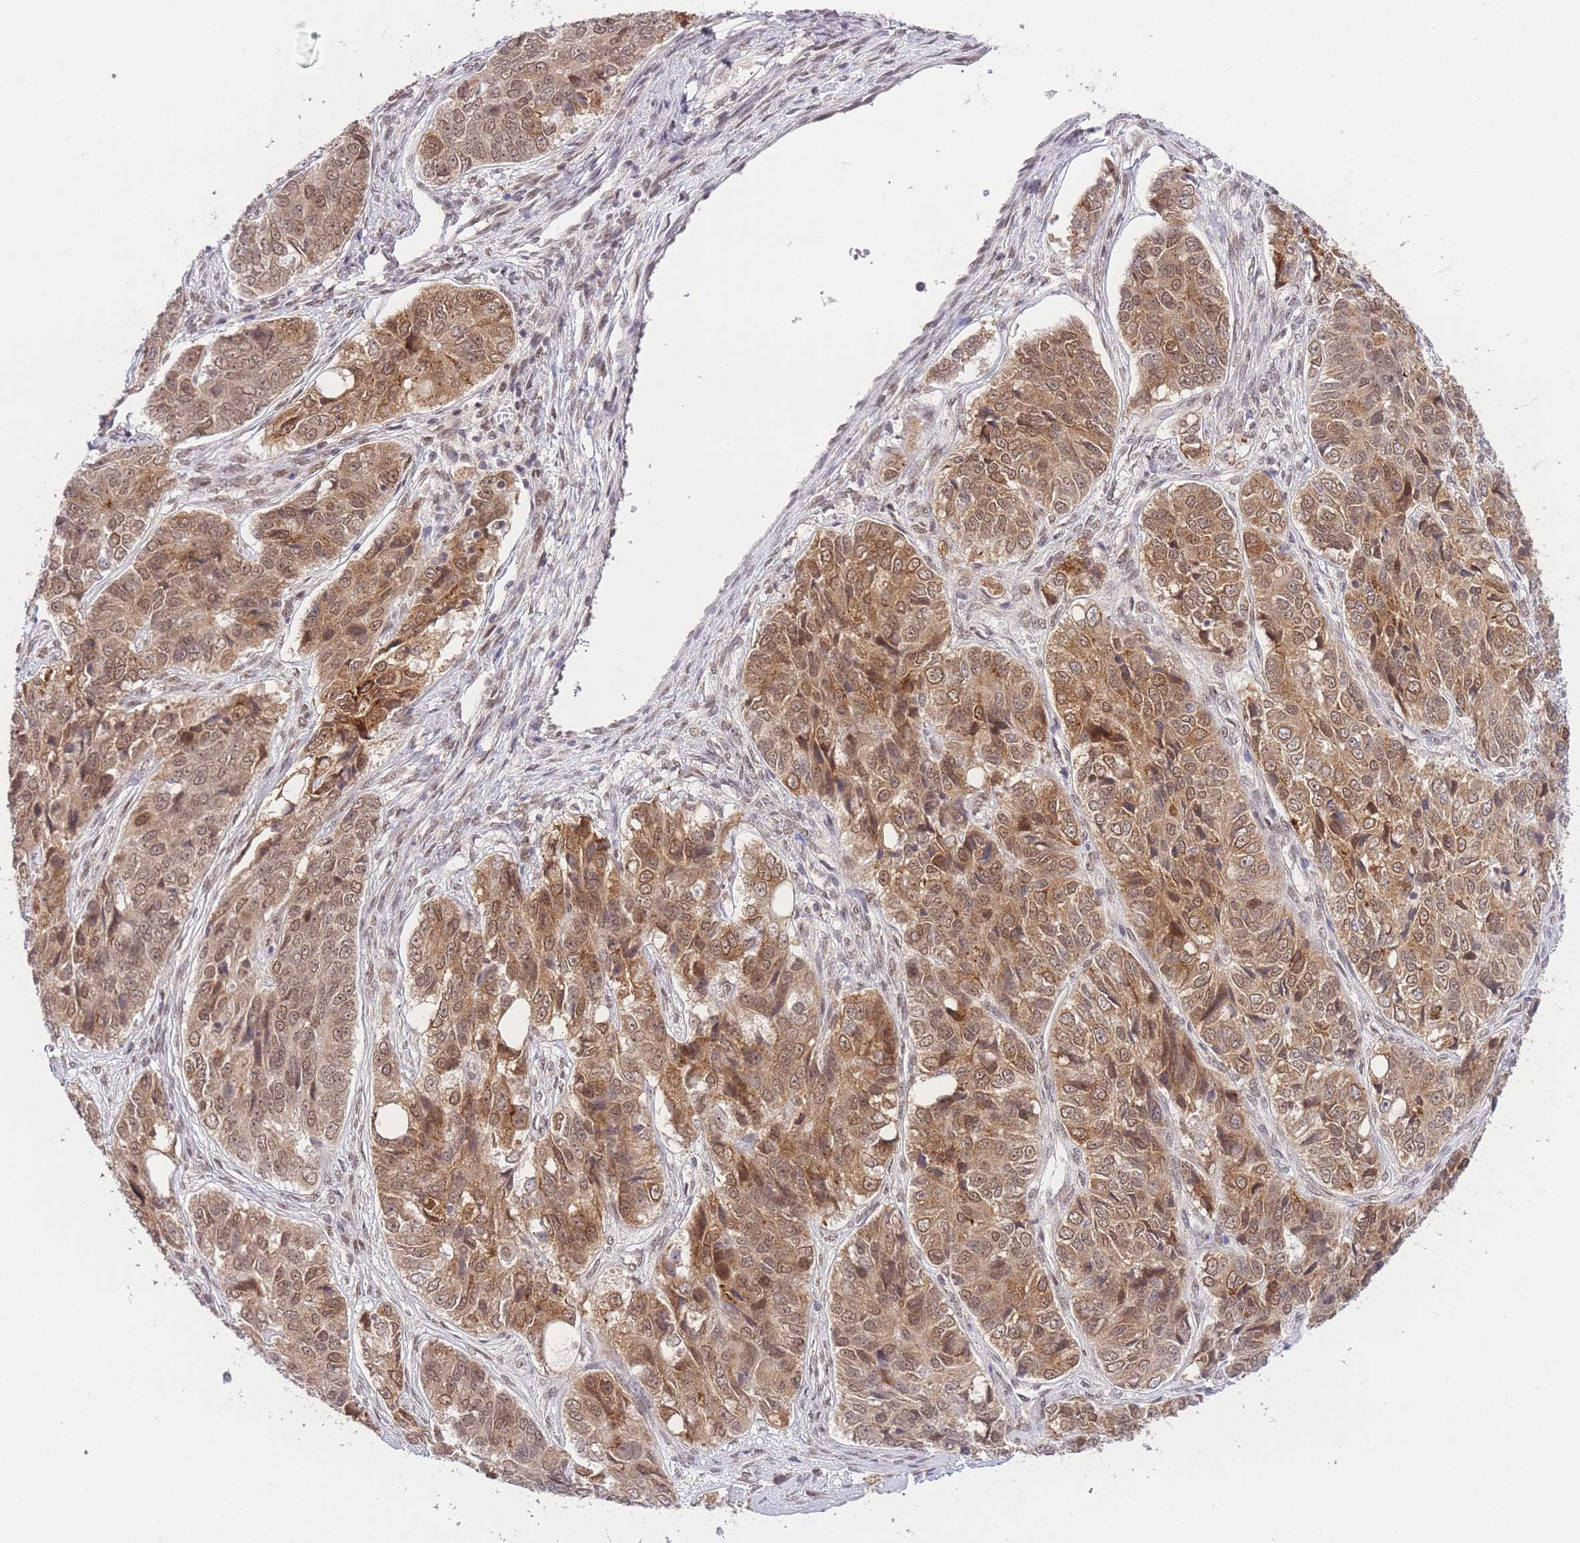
{"staining": {"intensity": "moderate", "quantity": ">75%", "location": "cytoplasmic/membranous,nuclear"}, "tissue": "ovarian cancer", "cell_type": "Tumor cells", "image_type": "cancer", "snomed": [{"axis": "morphology", "description": "Carcinoma, endometroid"}, {"axis": "topography", "description": "Ovary"}], "caption": "Moderate cytoplasmic/membranous and nuclear protein staining is appreciated in approximately >75% of tumor cells in ovarian endometroid carcinoma. (DAB IHC with brightfield microscopy, high magnification).", "gene": "TMED3", "patient": {"sex": "female", "age": 51}}